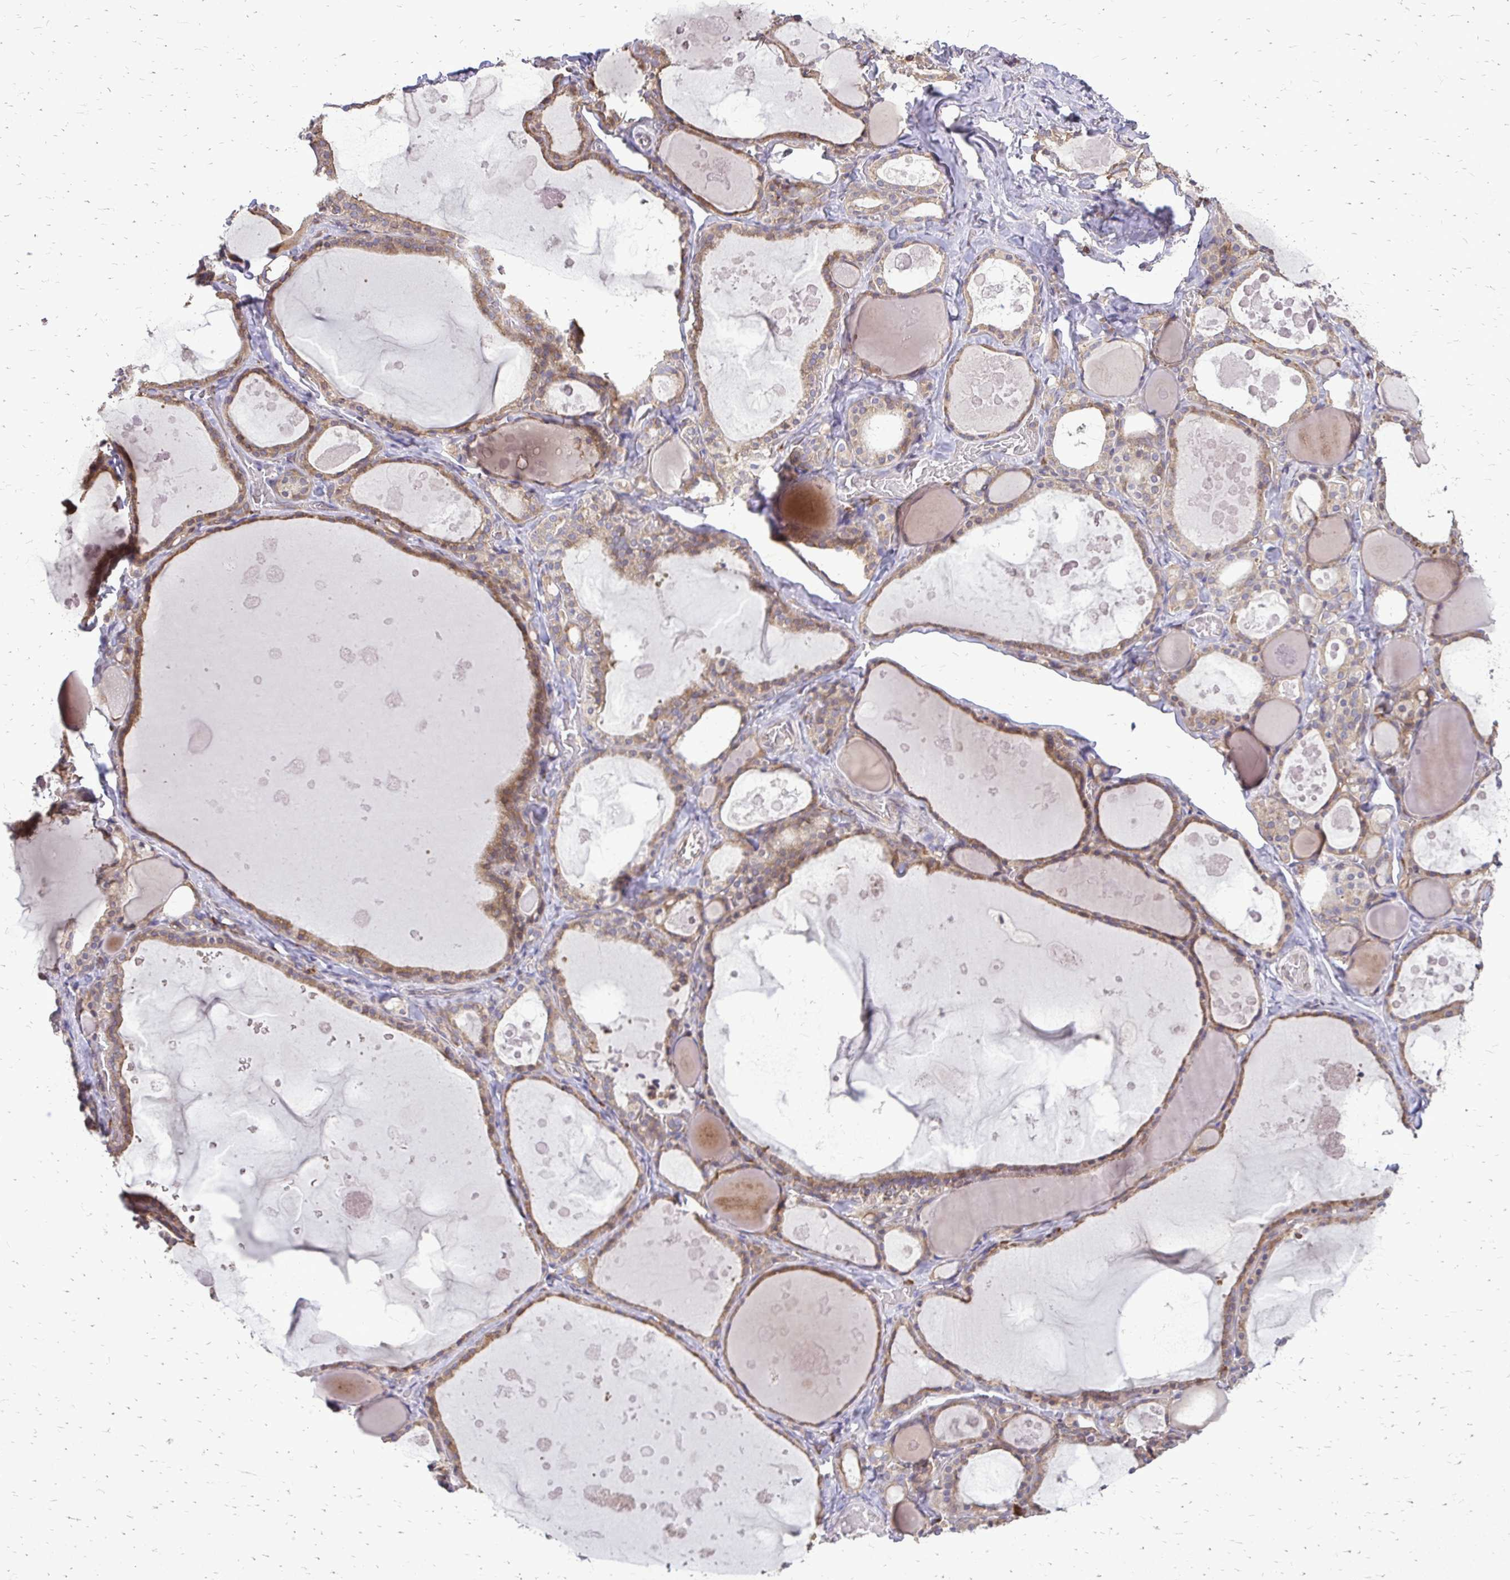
{"staining": {"intensity": "moderate", "quantity": ">75%", "location": "cytoplasmic/membranous"}, "tissue": "thyroid gland", "cell_type": "Glandular cells", "image_type": "normal", "snomed": [{"axis": "morphology", "description": "Normal tissue, NOS"}, {"axis": "topography", "description": "Thyroid gland"}], "caption": "This is a micrograph of immunohistochemistry (IHC) staining of benign thyroid gland, which shows moderate positivity in the cytoplasmic/membranous of glandular cells.", "gene": "RPS3", "patient": {"sex": "male", "age": 56}}